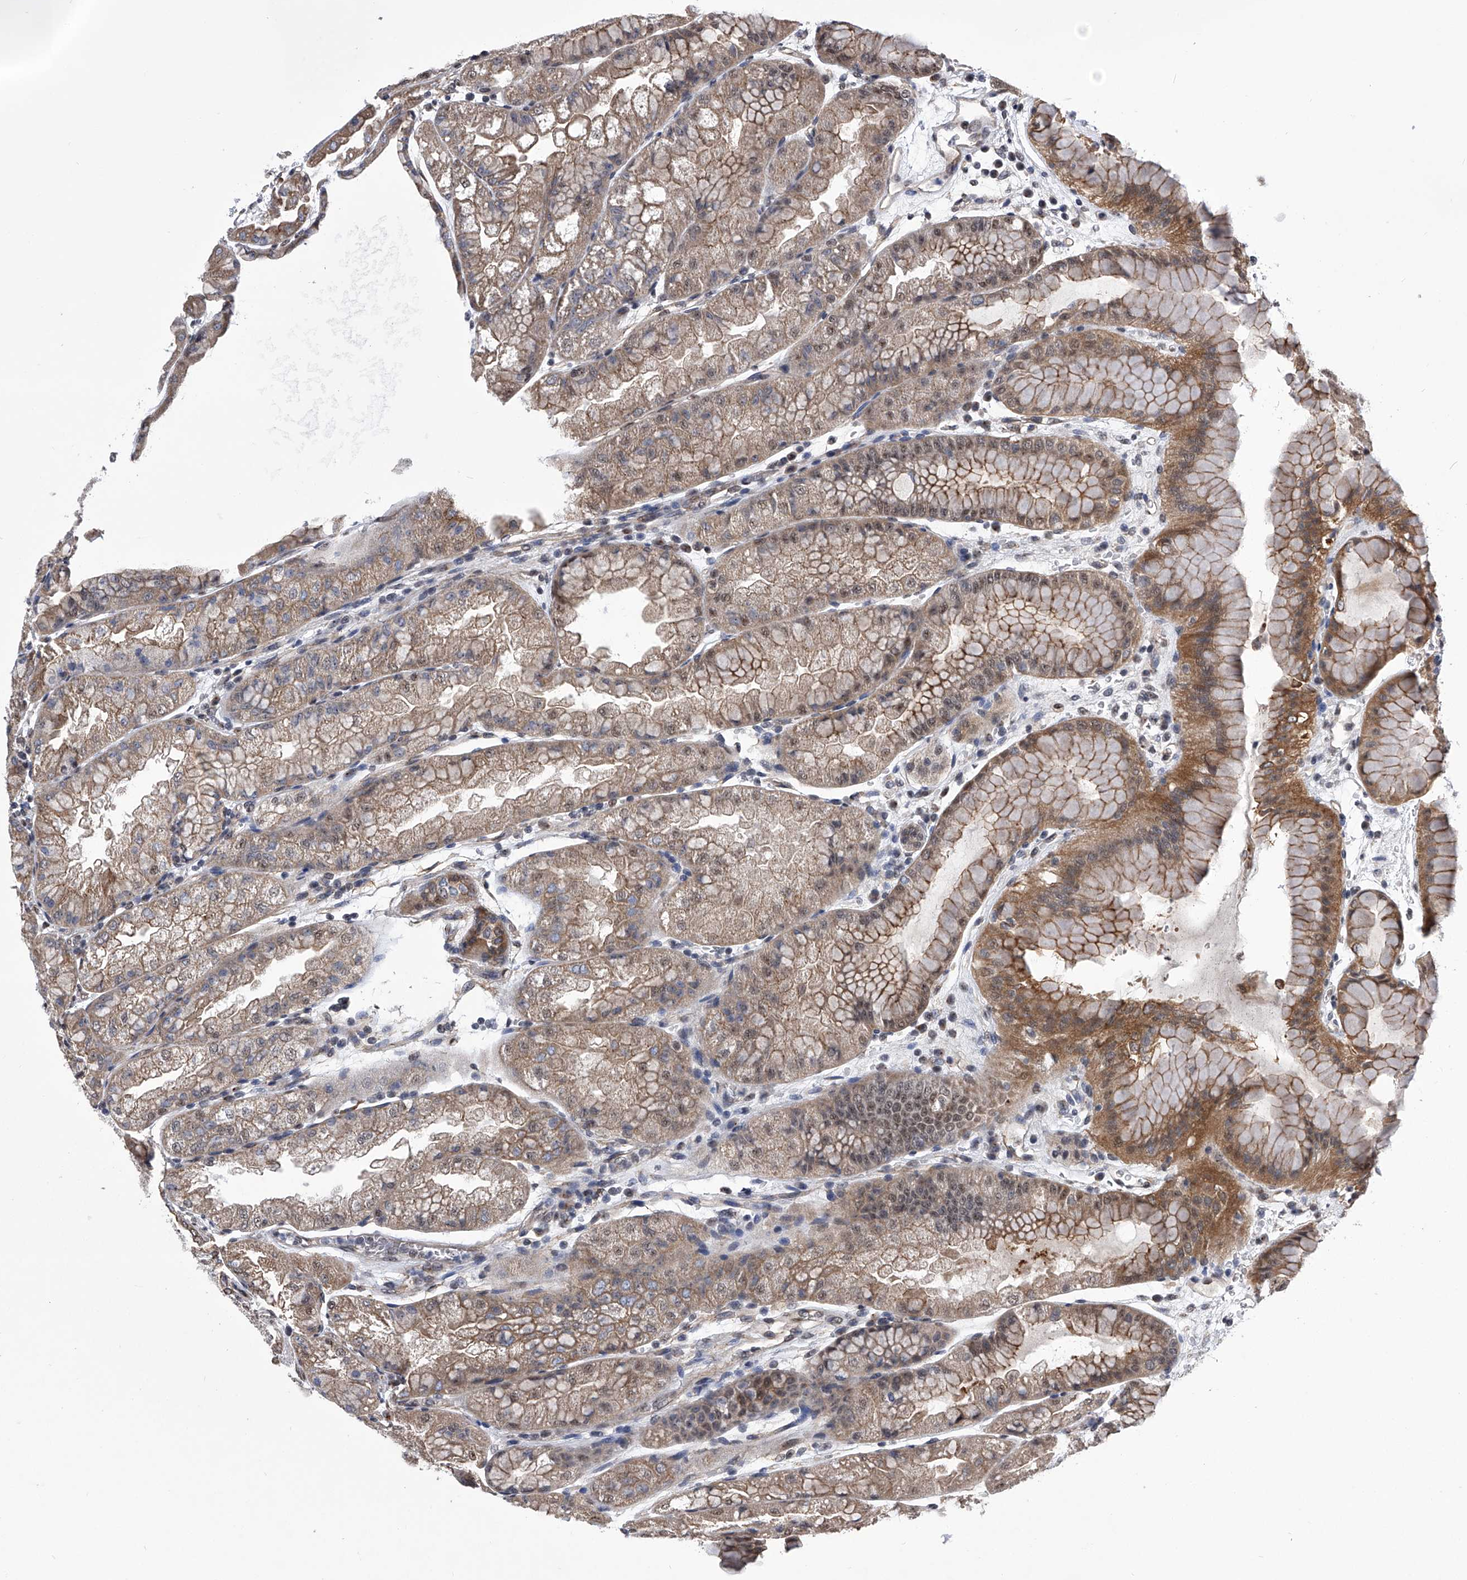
{"staining": {"intensity": "moderate", "quantity": "25%-75%", "location": "cytoplasmic/membranous,nuclear"}, "tissue": "stomach", "cell_type": "Glandular cells", "image_type": "normal", "snomed": [{"axis": "morphology", "description": "Normal tissue, NOS"}, {"axis": "topography", "description": "Stomach, upper"}], "caption": "A medium amount of moderate cytoplasmic/membranous,nuclear positivity is seen in about 25%-75% of glandular cells in normal stomach.", "gene": "ZNF76", "patient": {"sex": "male", "age": 47}}